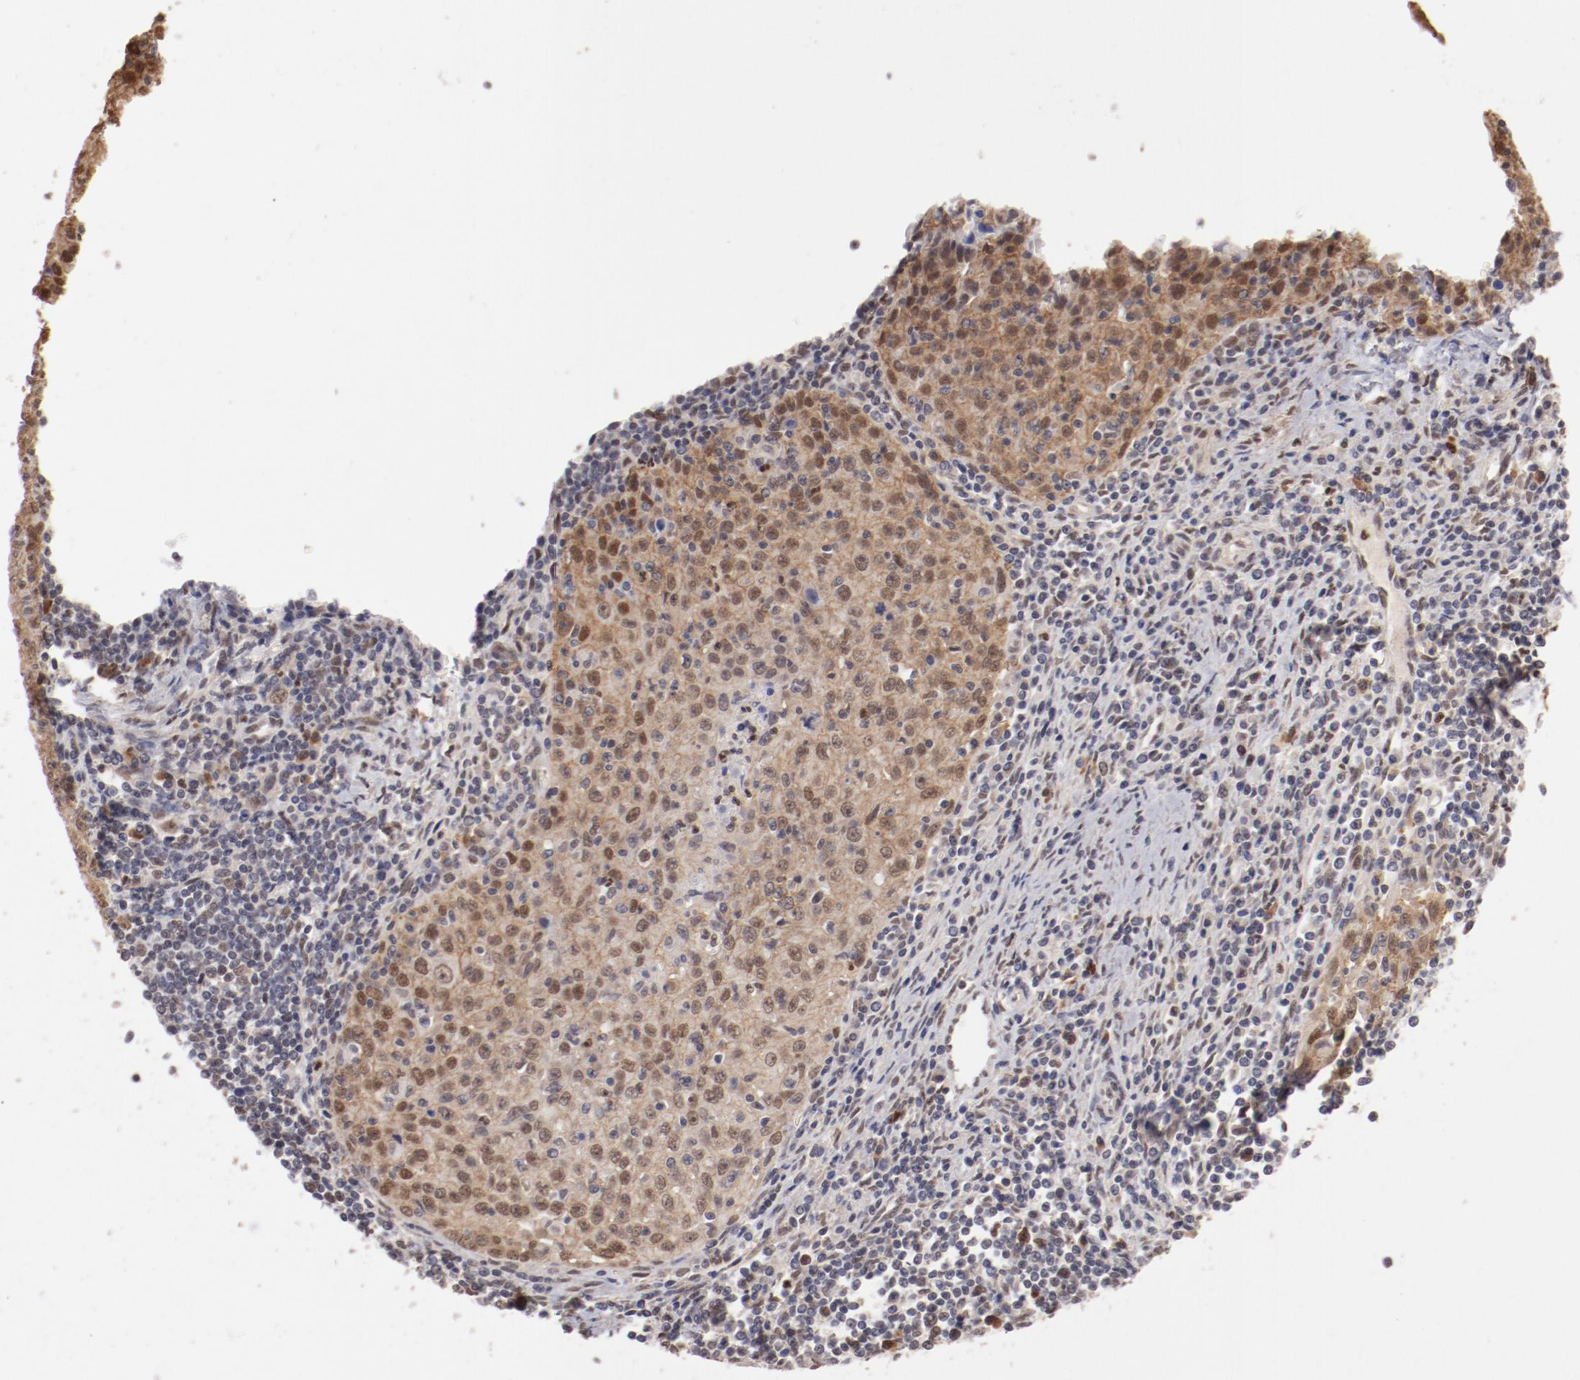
{"staining": {"intensity": "moderate", "quantity": ">75%", "location": "cytoplasmic/membranous,nuclear"}, "tissue": "cervical cancer", "cell_type": "Tumor cells", "image_type": "cancer", "snomed": [{"axis": "morphology", "description": "Squamous cell carcinoma, NOS"}, {"axis": "topography", "description": "Cervix"}], "caption": "Cervical squamous cell carcinoma was stained to show a protein in brown. There is medium levels of moderate cytoplasmic/membranous and nuclear expression in about >75% of tumor cells.", "gene": "NFE2", "patient": {"sex": "female", "age": 27}}